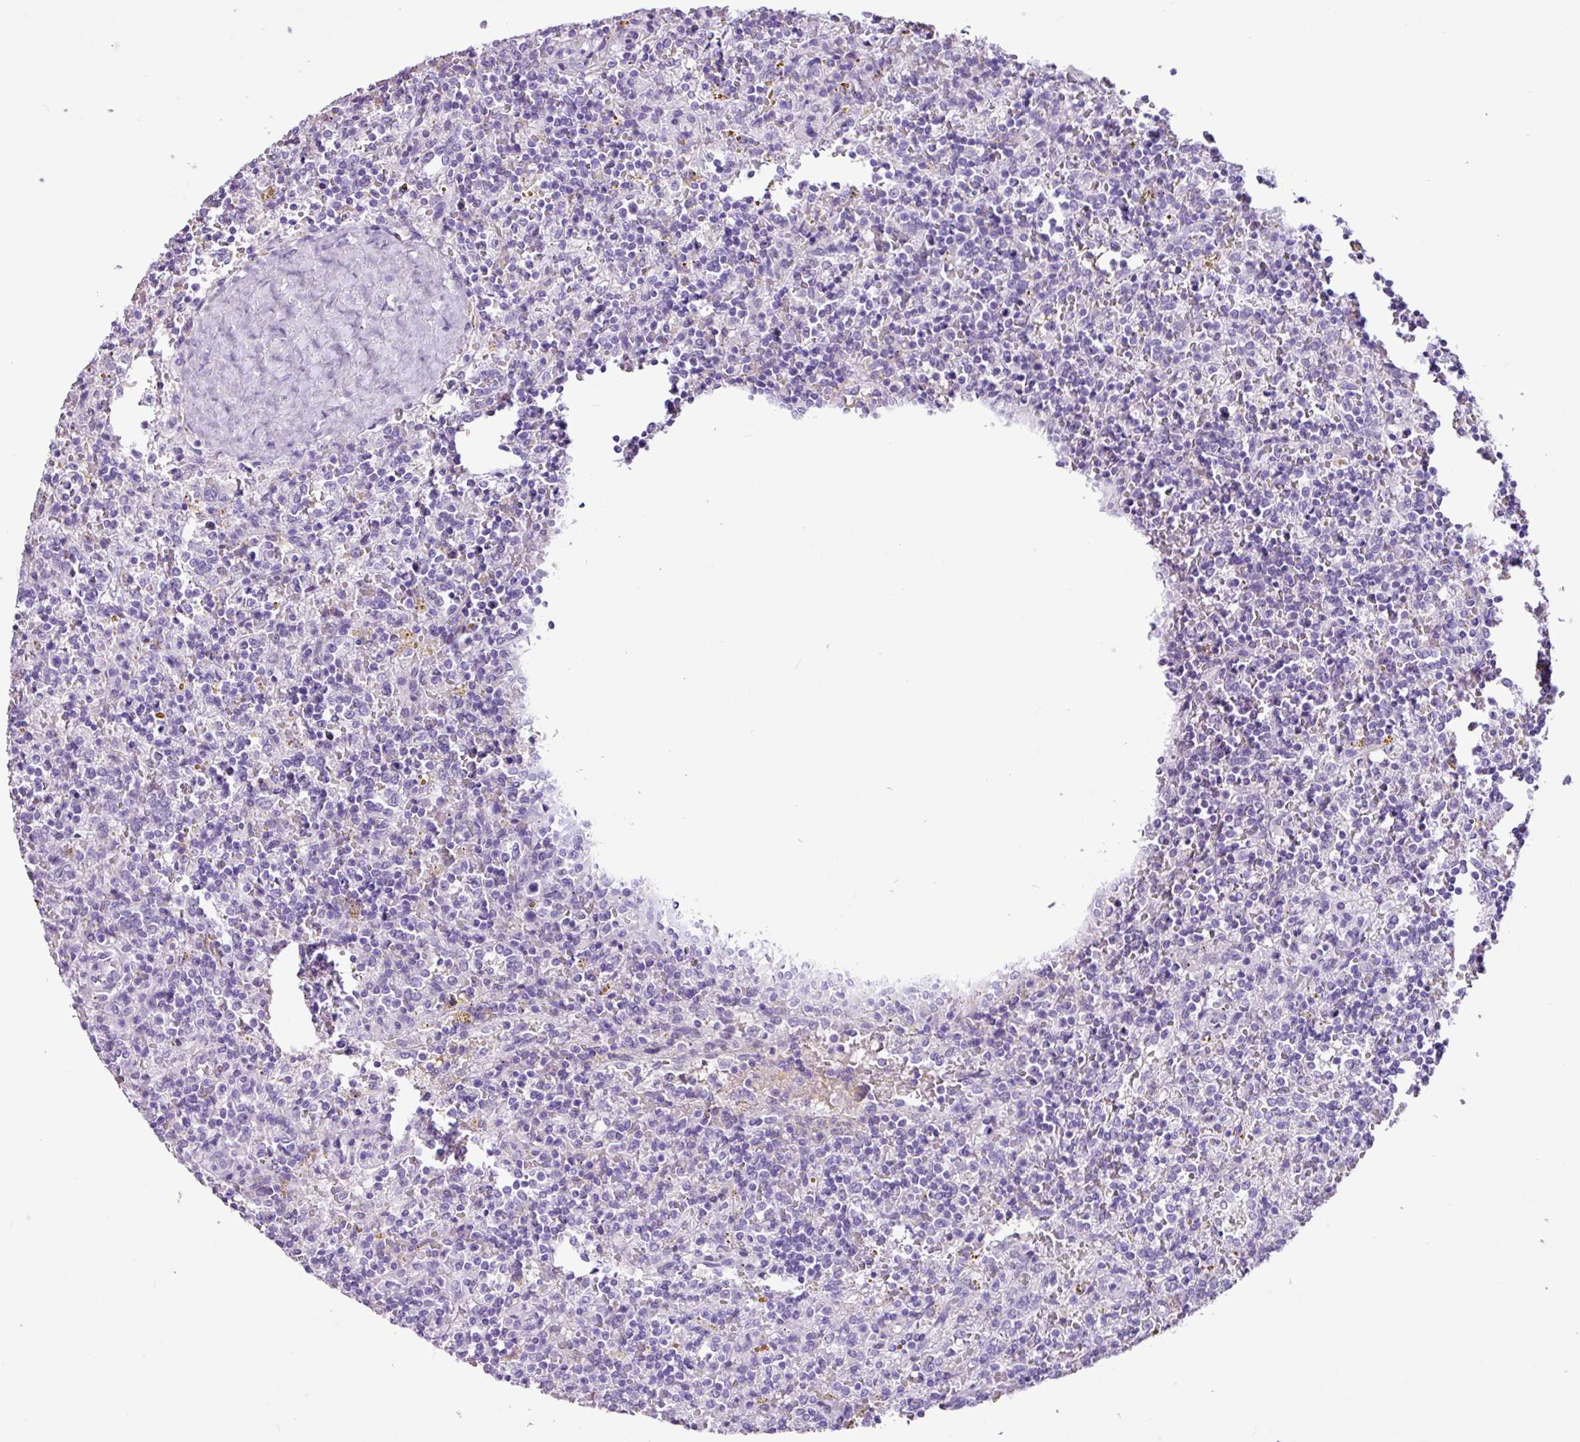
{"staining": {"intensity": "negative", "quantity": "none", "location": "none"}, "tissue": "lymphoma", "cell_type": "Tumor cells", "image_type": "cancer", "snomed": [{"axis": "morphology", "description": "Malignant lymphoma, non-Hodgkin's type, Low grade"}, {"axis": "topography", "description": "Spleen"}], "caption": "Immunohistochemical staining of lymphoma displays no significant staining in tumor cells.", "gene": "PGR", "patient": {"sex": "male", "age": 67}}